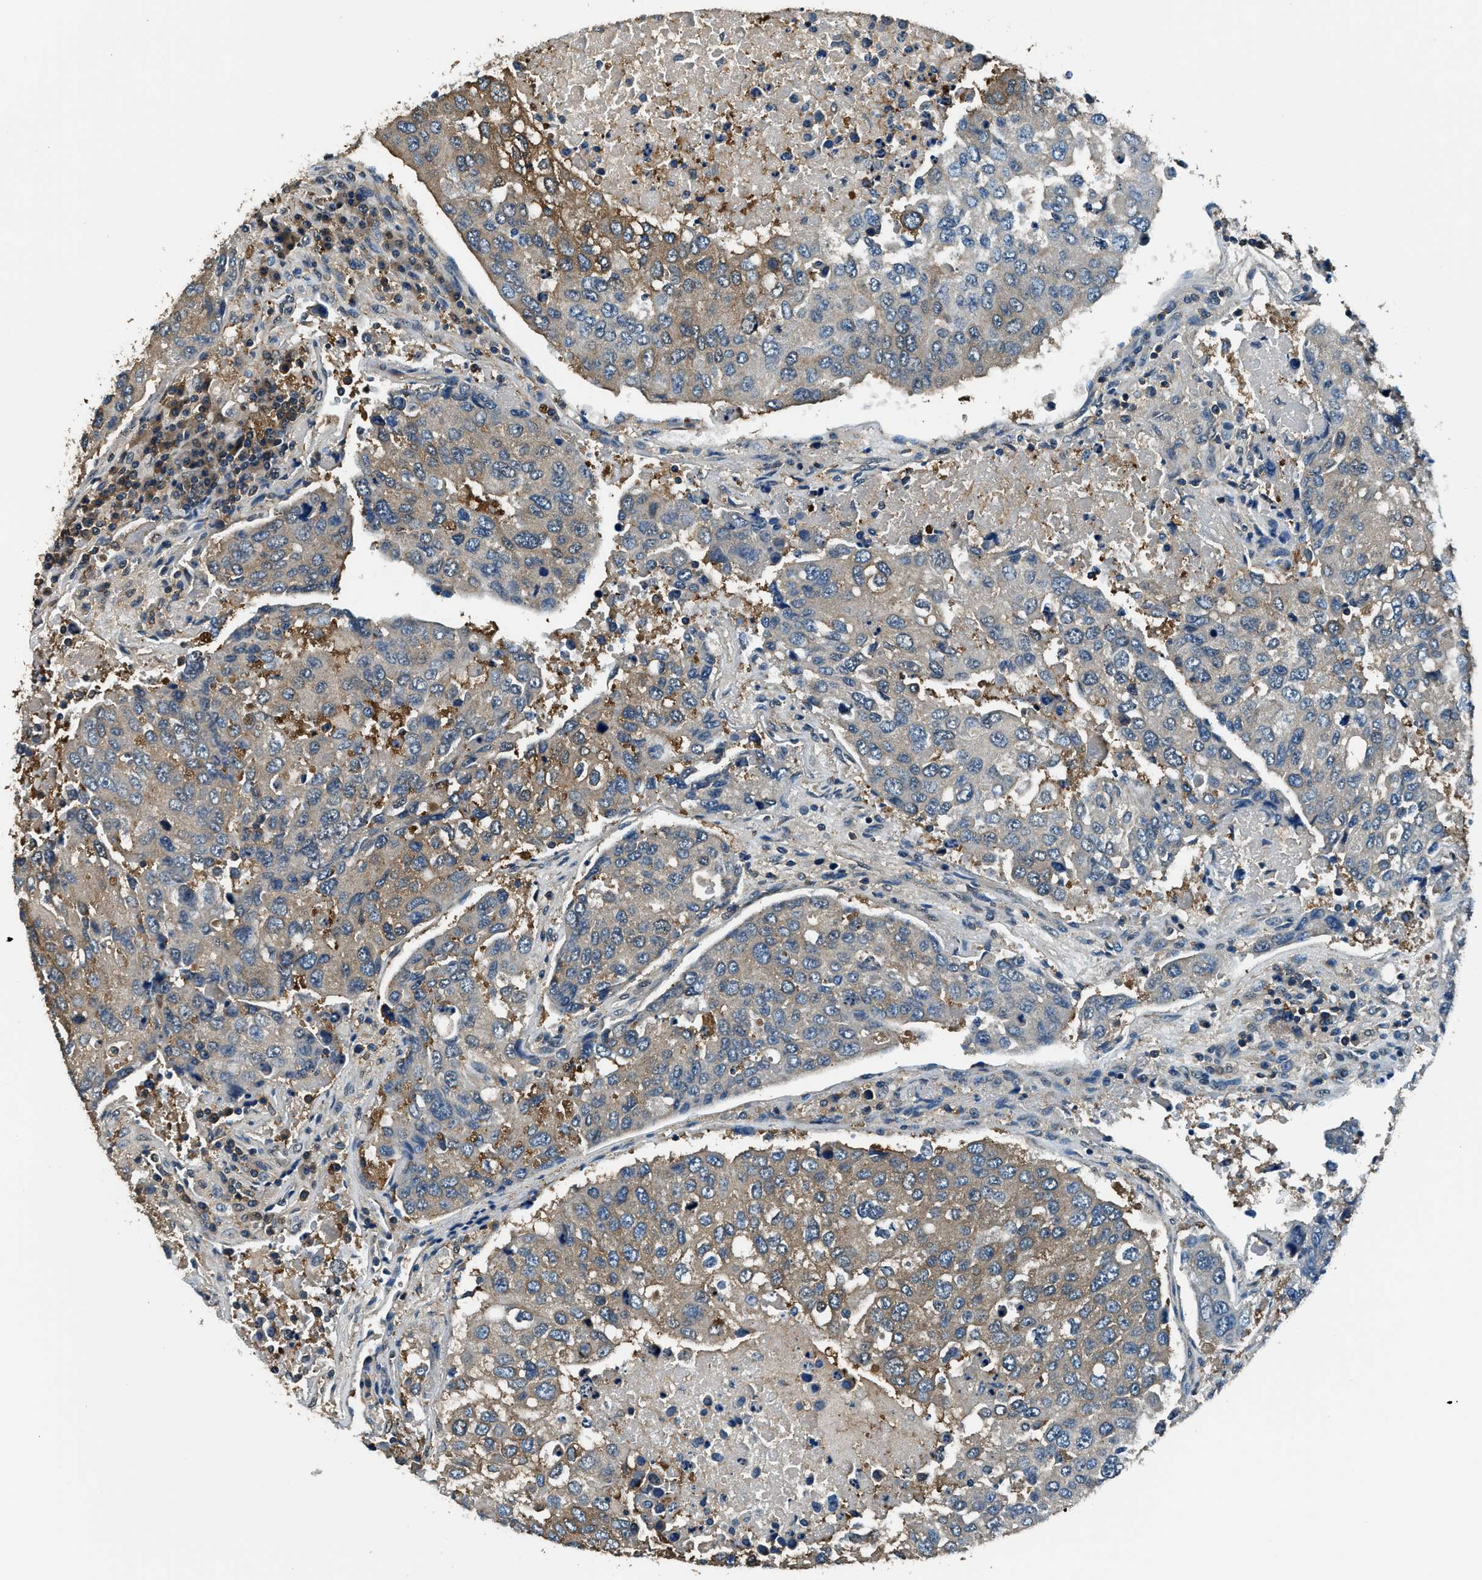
{"staining": {"intensity": "moderate", "quantity": ">75%", "location": "cytoplasmic/membranous"}, "tissue": "urothelial cancer", "cell_type": "Tumor cells", "image_type": "cancer", "snomed": [{"axis": "morphology", "description": "Urothelial carcinoma, High grade"}, {"axis": "topography", "description": "Lymph node"}, {"axis": "topography", "description": "Urinary bladder"}], "caption": "Urothelial cancer stained with DAB (3,3'-diaminobenzidine) immunohistochemistry (IHC) shows medium levels of moderate cytoplasmic/membranous staining in approximately >75% of tumor cells.", "gene": "ARFGAP2", "patient": {"sex": "male", "age": 51}}